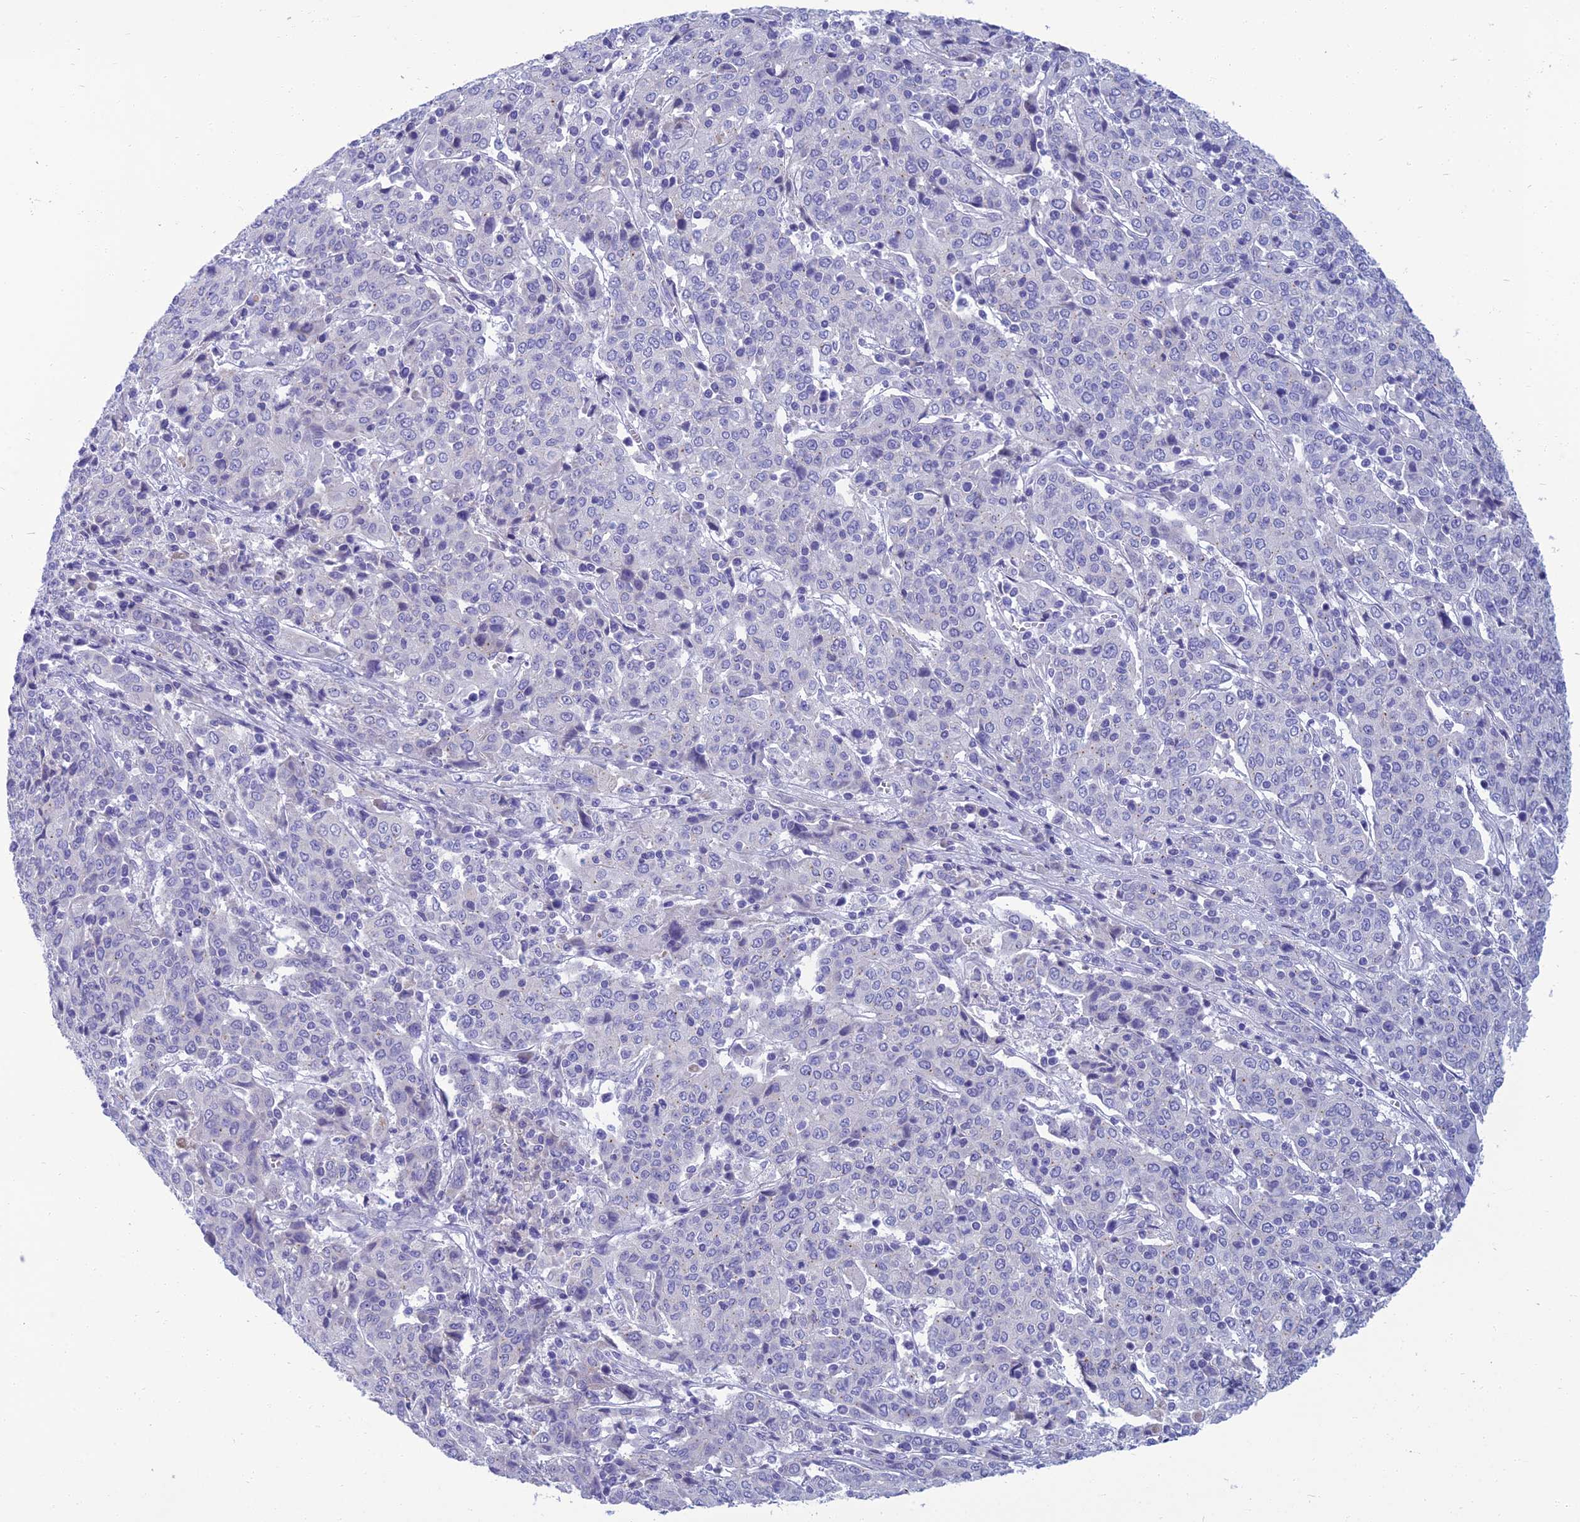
{"staining": {"intensity": "negative", "quantity": "none", "location": "none"}, "tissue": "cervical cancer", "cell_type": "Tumor cells", "image_type": "cancer", "snomed": [{"axis": "morphology", "description": "Squamous cell carcinoma, NOS"}, {"axis": "topography", "description": "Cervix"}], "caption": "This is an IHC photomicrograph of cervical squamous cell carcinoma. There is no positivity in tumor cells.", "gene": "SPTLC3", "patient": {"sex": "female", "age": 67}}